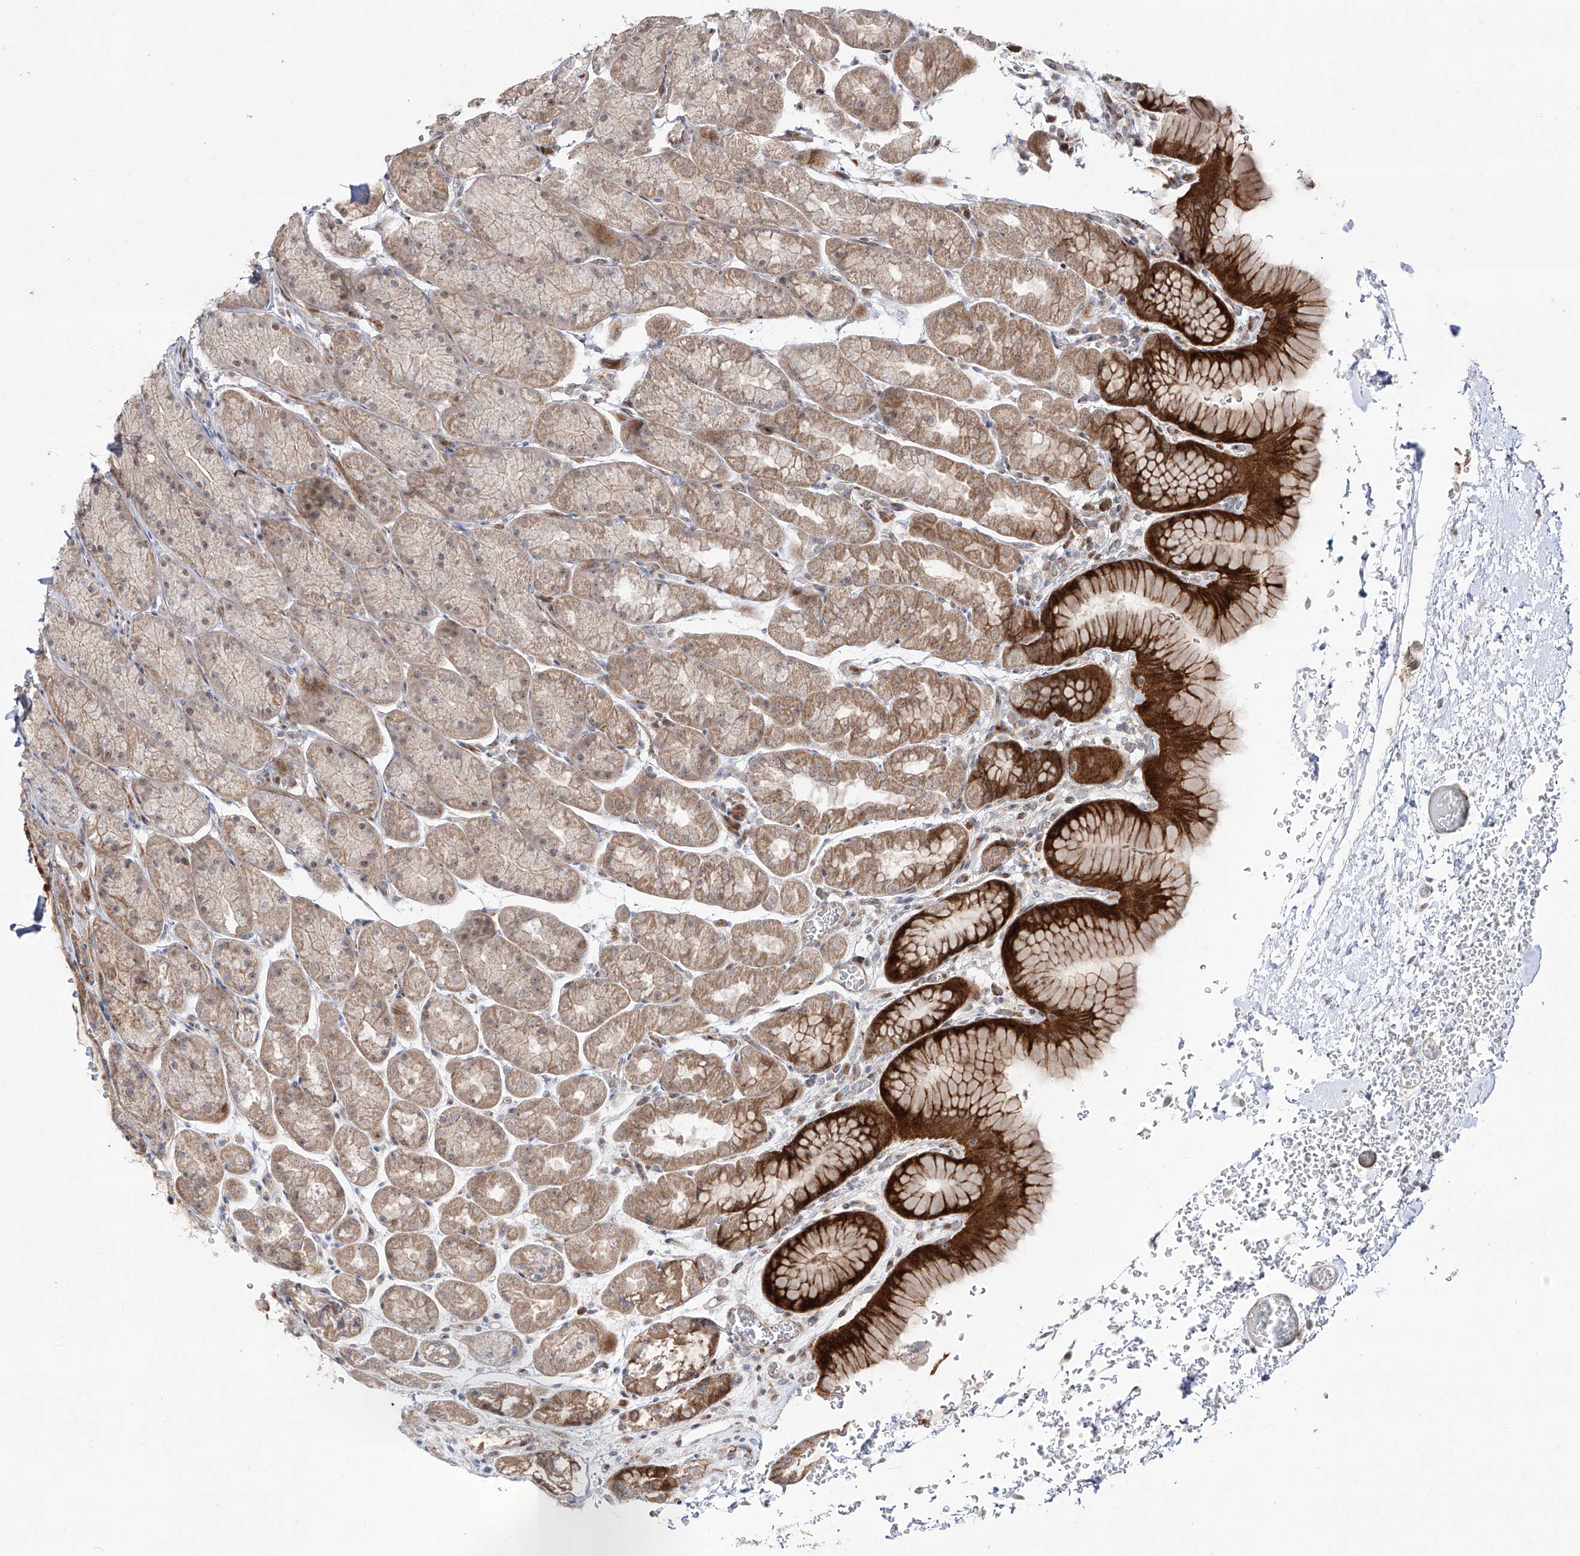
{"staining": {"intensity": "strong", "quantity": "<25%", "location": "cytoplasmic/membranous"}, "tissue": "stomach", "cell_type": "Glandular cells", "image_type": "normal", "snomed": [{"axis": "morphology", "description": "Normal tissue, NOS"}, {"axis": "topography", "description": "Stomach"}], "caption": "This is an image of immunohistochemistry staining of benign stomach, which shows strong positivity in the cytoplasmic/membranous of glandular cells.", "gene": "ZNF180", "patient": {"sex": "male", "age": 42}}